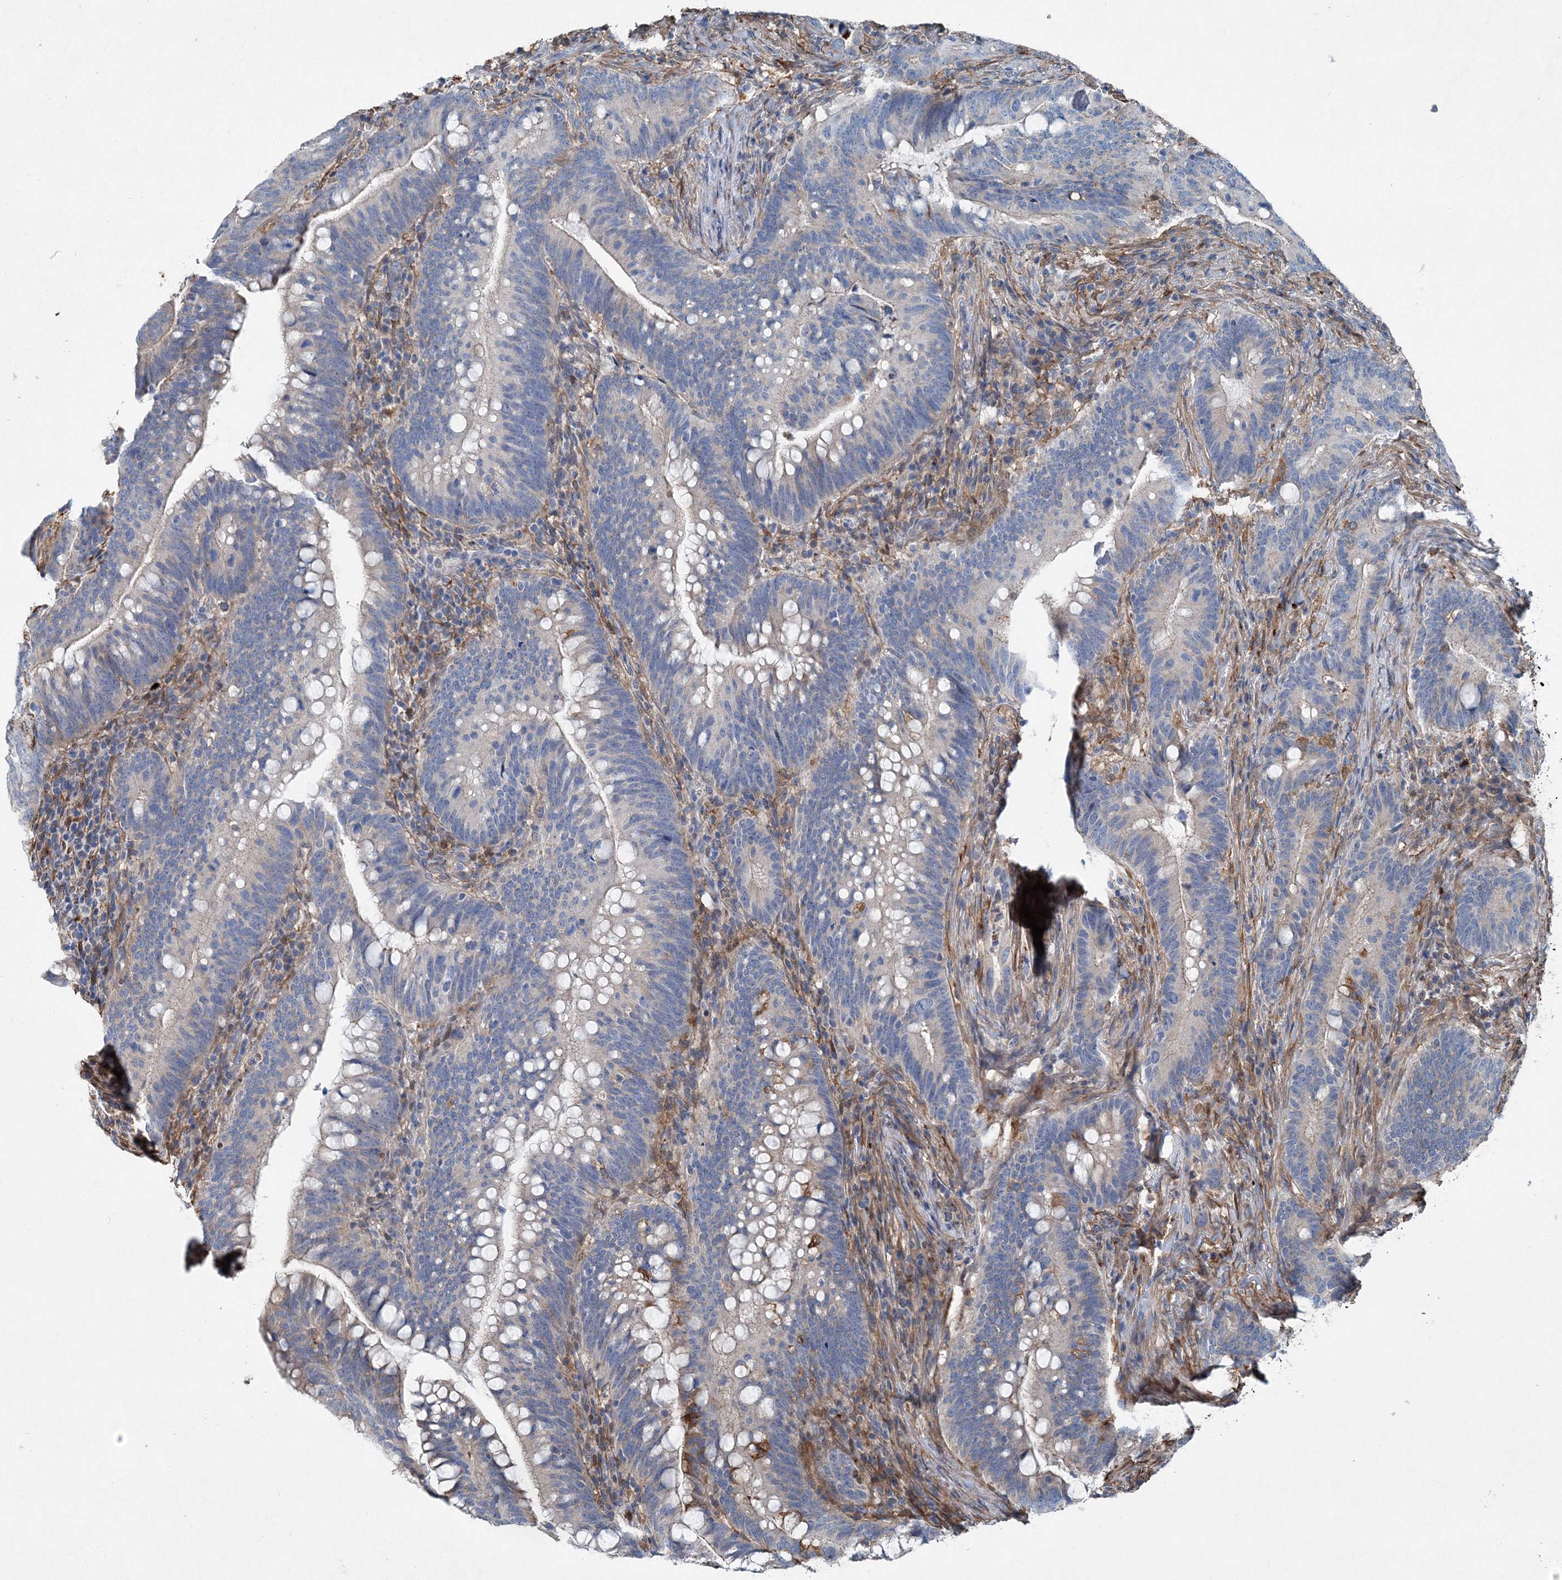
{"staining": {"intensity": "negative", "quantity": "none", "location": "none"}, "tissue": "colorectal cancer", "cell_type": "Tumor cells", "image_type": "cancer", "snomed": [{"axis": "morphology", "description": "Adenocarcinoma, NOS"}, {"axis": "topography", "description": "Colon"}], "caption": "Immunohistochemistry (IHC) histopathology image of neoplastic tissue: human colorectal cancer stained with DAB (3,3'-diaminobenzidine) exhibits no significant protein staining in tumor cells.", "gene": "SPOPL", "patient": {"sex": "female", "age": 66}}